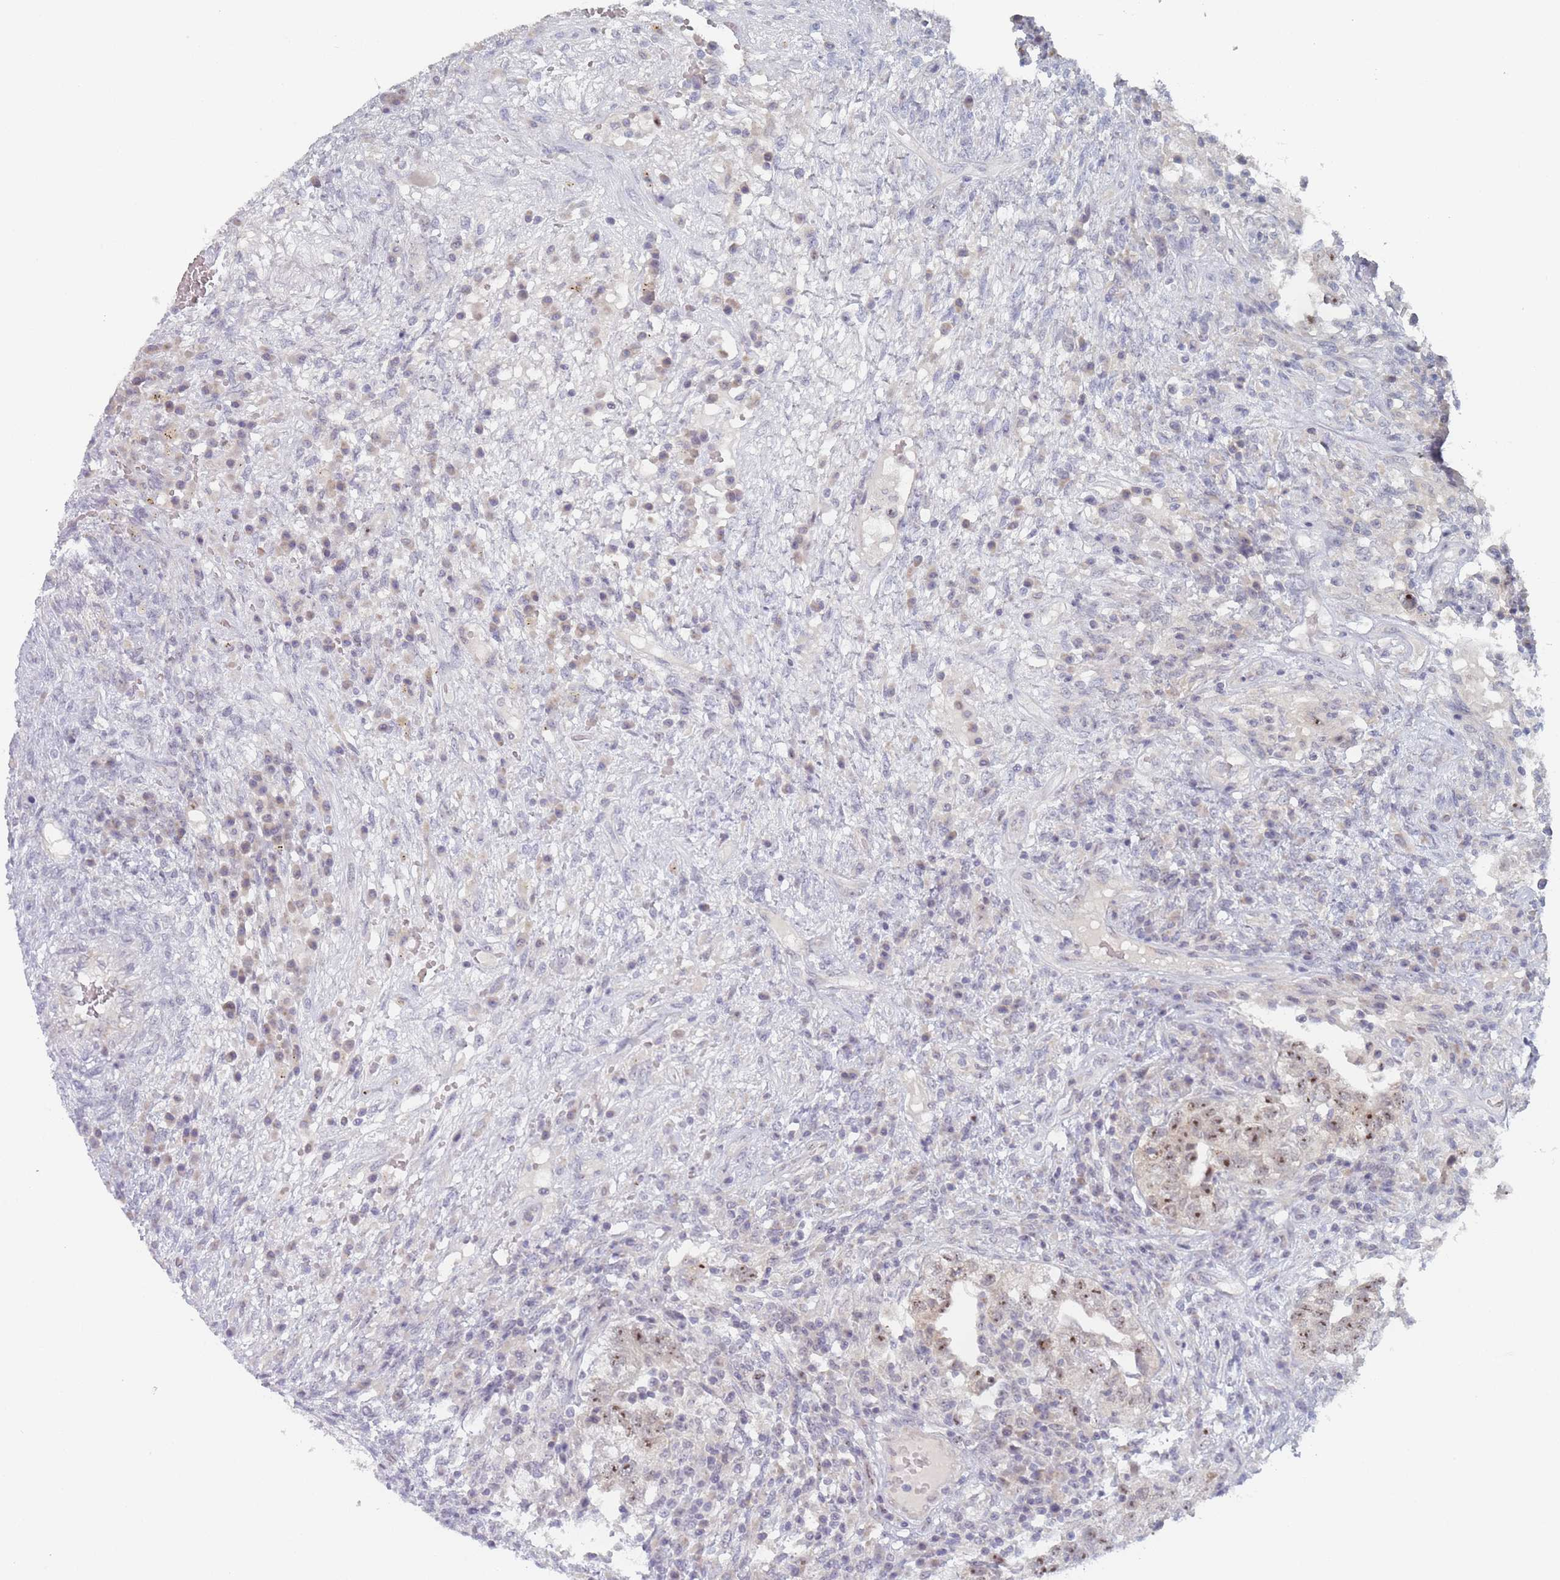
{"staining": {"intensity": "strong", "quantity": "25%-75%", "location": "nuclear"}, "tissue": "testis cancer", "cell_type": "Tumor cells", "image_type": "cancer", "snomed": [{"axis": "morphology", "description": "Carcinoma, Embryonal, NOS"}, {"axis": "topography", "description": "Testis"}], "caption": "Immunohistochemistry (IHC) staining of testis cancer, which reveals high levels of strong nuclear positivity in approximately 25%-75% of tumor cells indicating strong nuclear protein staining. The staining was performed using DAB (brown) for protein detection and nuclei were counterstained in hematoxylin (blue).", "gene": "RNF8", "patient": {"sex": "male", "age": 26}}